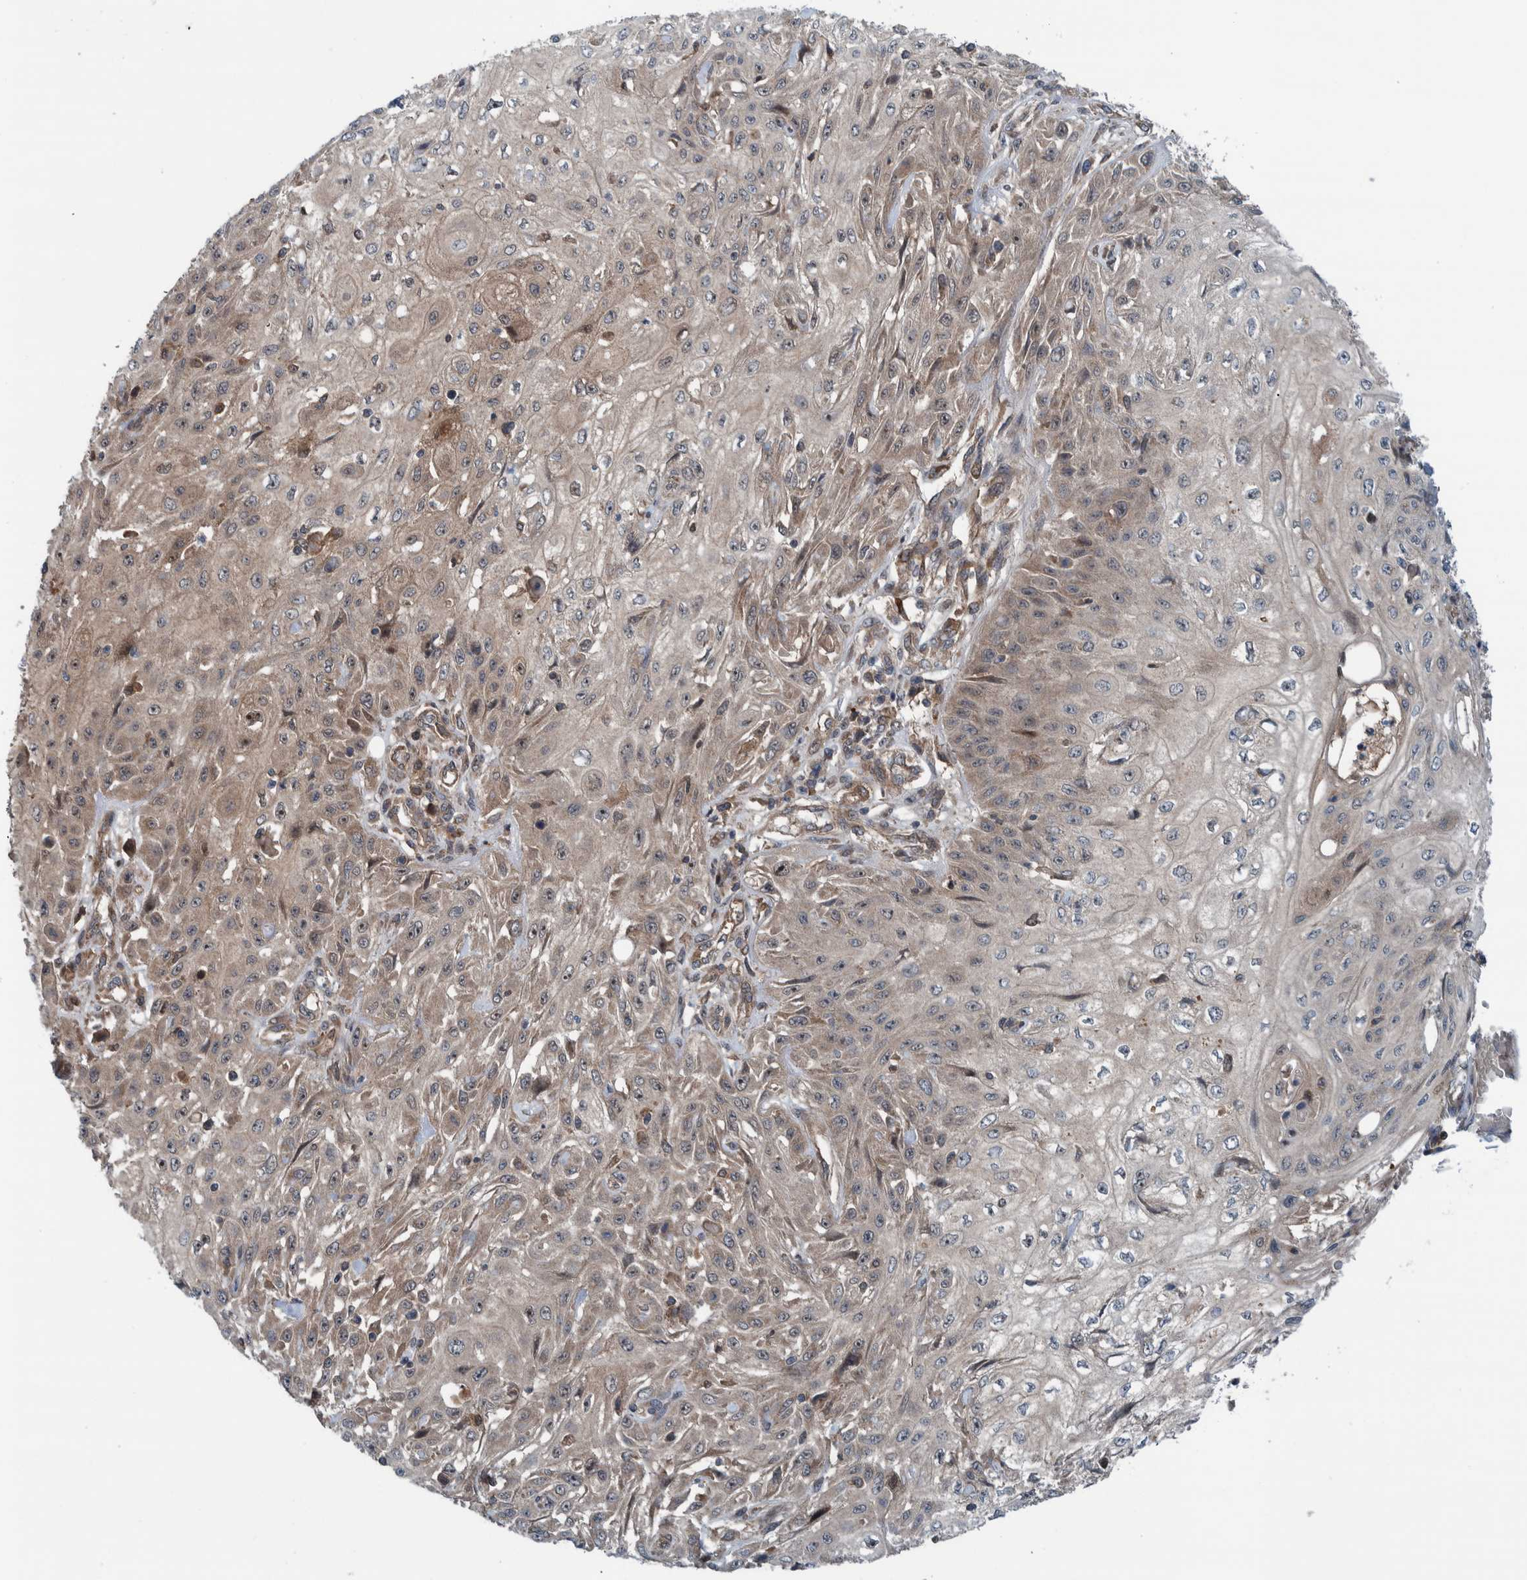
{"staining": {"intensity": "weak", "quantity": "25%-75%", "location": "cytoplasmic/membranous"}, "tissue": "skin cancer", "cell_type": "Tumor cells", "image_type": "cancer", "snomed": [{"axis": "morphology", "description": "Squamous cell carcinoma, NOS"}, {"axis": "morphology", "description": "Squamous cell carcinoma, metastatic, NOS"}, {"axis": "topography", "description": "Skin"}, {"axis": "topography", "description": "Lymph node"}], "caption": "A high-resolution micrograph shows IHC staining of skin cancer, which displays weak cytoplasmic/membranous positivity in about 25%-75% of tumor cells. (DAB IHC with brightfield microscopy, high magnification).", "gene": "CUEDC1", "patient": {"sex": "male", "age": 75}}